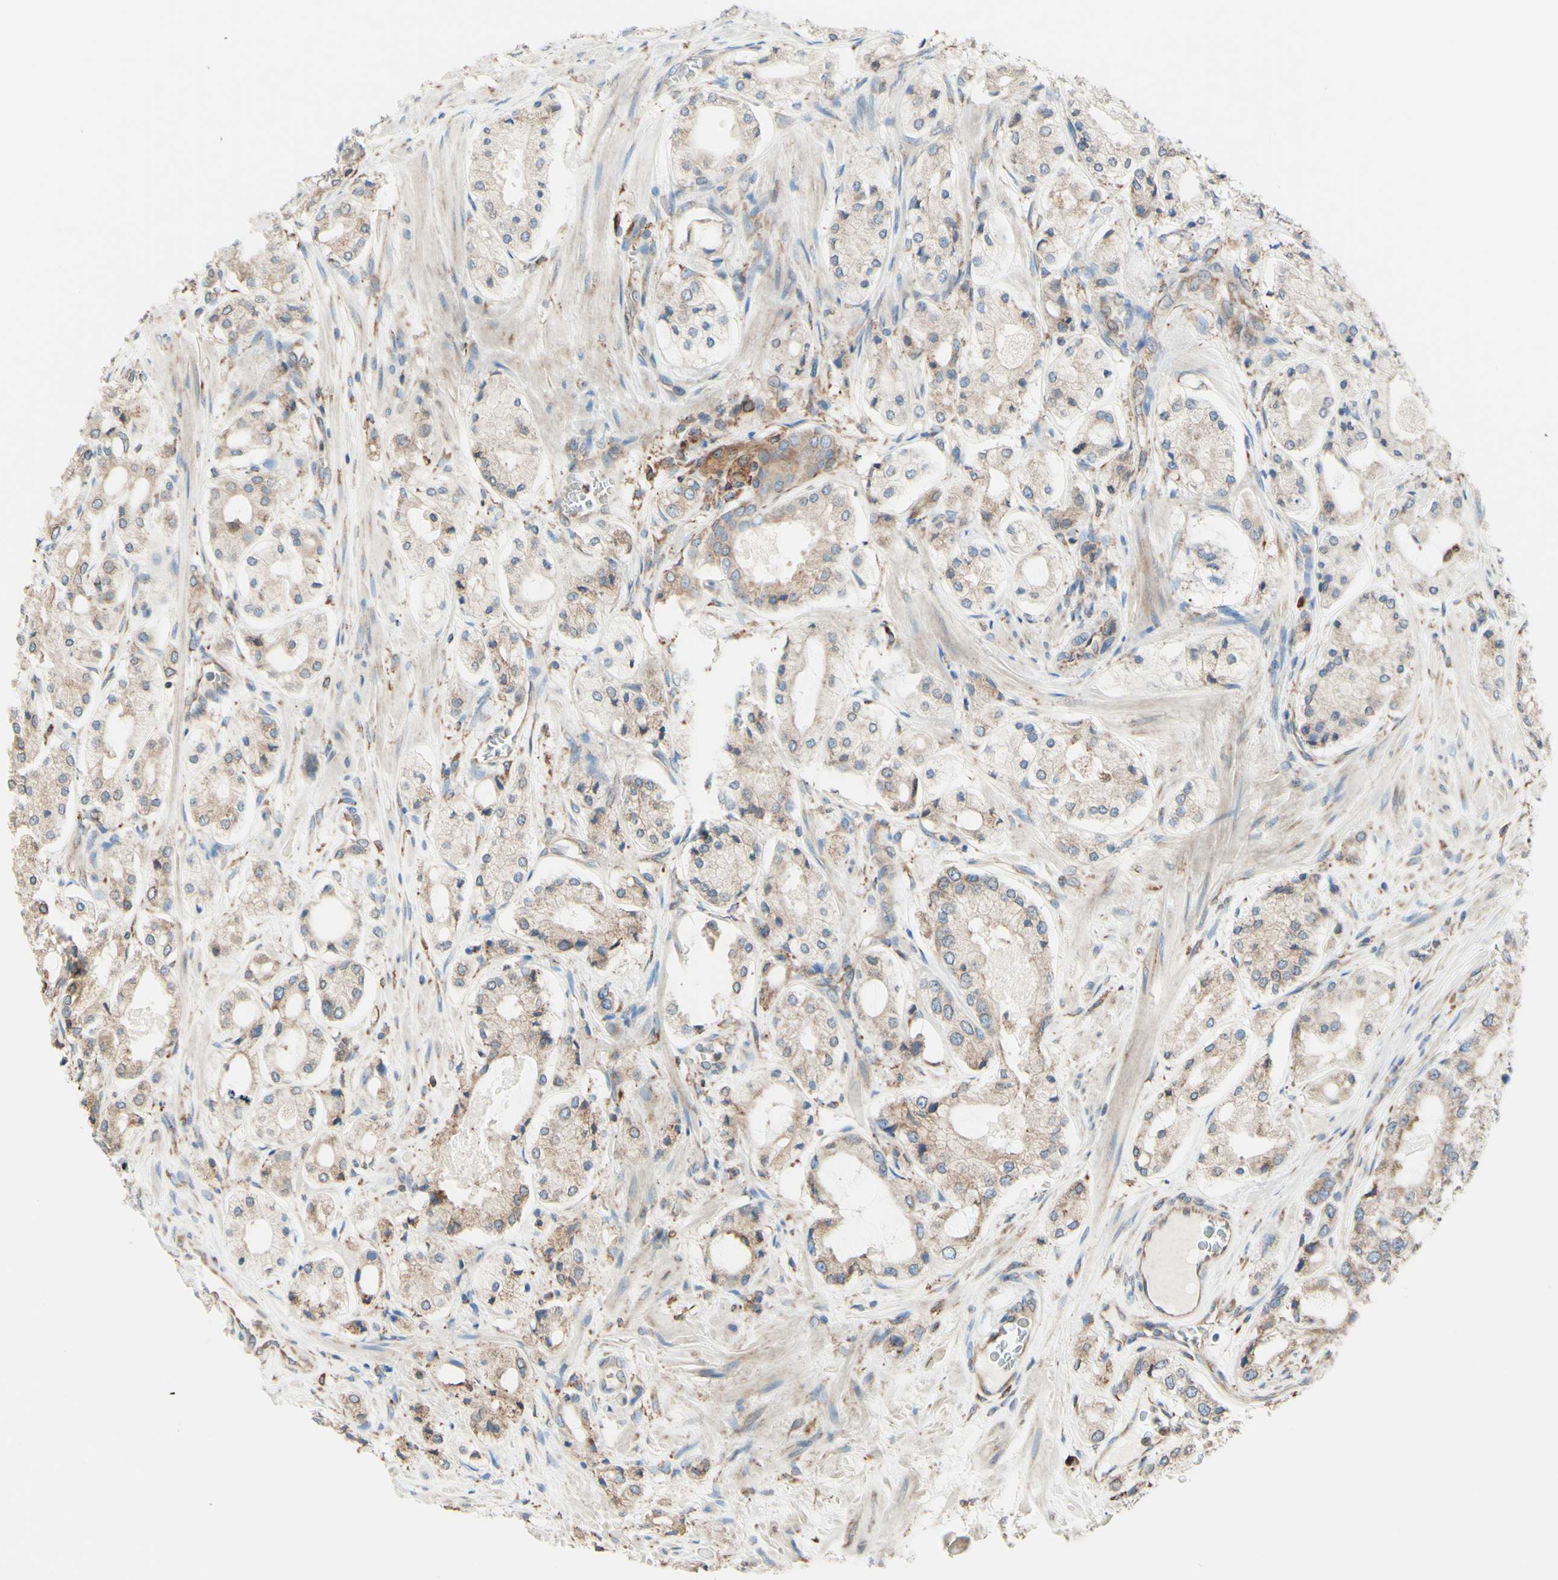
{"staining": {"intensity": "moderate", "quantity": ">75%", "location": "cytoplasmic/membranous"}, "tissue": "prostate cancer", "cell_type": "Tumor cells", "image_type": "cancer", "snomed": [{"axis": "morphology", "description": "Adenocarcinoma, High grade"}, {"axis": "topography", "description": "Prostate"}], "caption": "Protein positivity by immunohistochemistry exhibits moderate cytoplasmic/membranous positivity in about >75% of tumor cells in prostate cancer (adenocarcinoma (high-grade)).", "gene": "DNAJB11", "patient": {"sex": "male", "age": 65}}